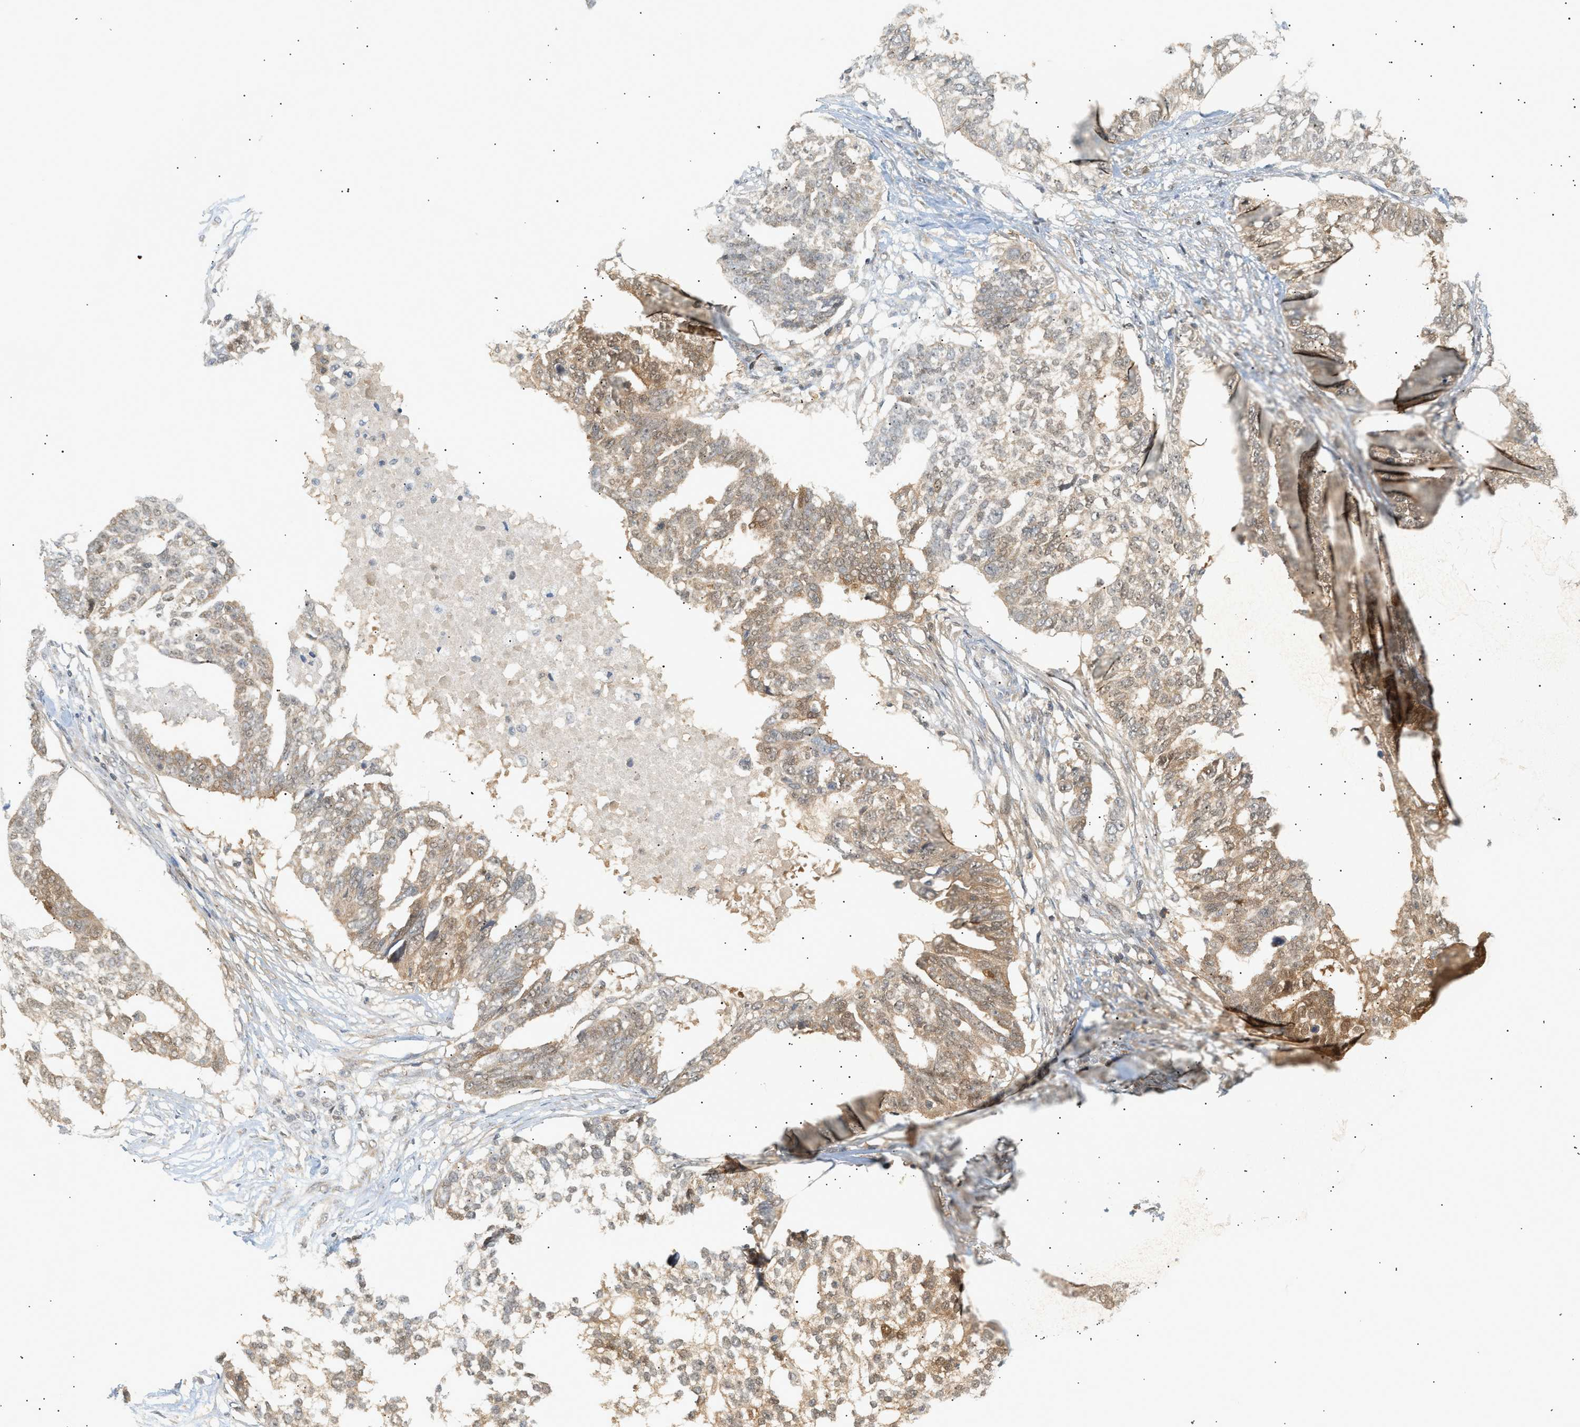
{"staining": {"intensity": "weak", "quantity": "25%-75%", "location": "cytoplasmic/membranous"}, "tissue": "ovarian cancer", "cell_type": "Tumor cells", "image_type": "cancer", "snomed": [{"axis": "morphology", "description": "Cystadenocarcinoma, serous, NOS"}, {"axis": "topography", "description": "Ovary"}], "caption": "The immunohistochemical stain shows weak cytoplasmic/membranous positivity in tumor cells of serous cystadenocarcinoma (ovarian) tissue.", "gene": "SHC1", "patient": {"sex": "female", "age": 59}}